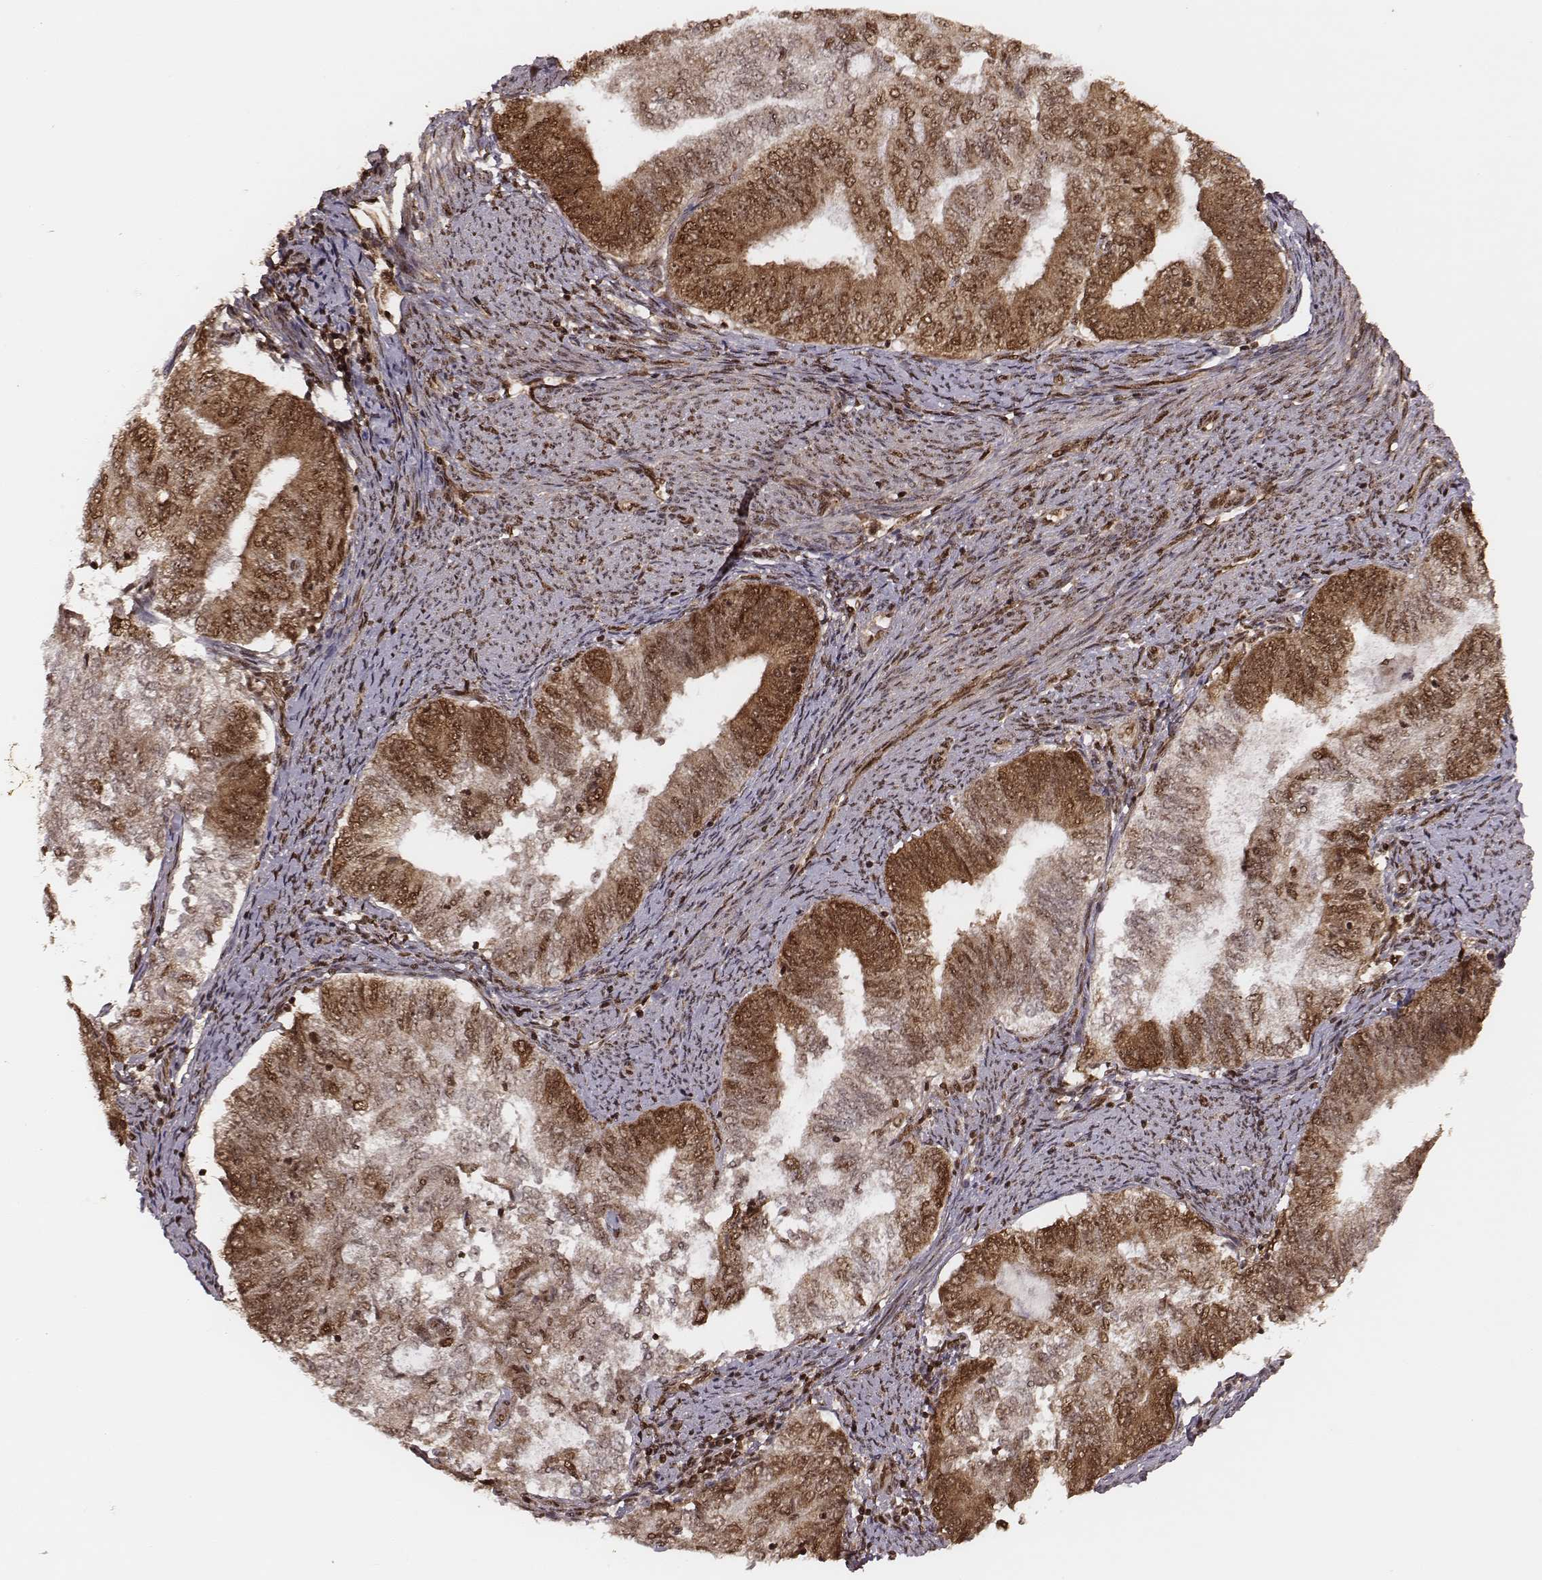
{"staining": {"intensity": "moderate", "quantity": ">75%", "location": "cytoplasmic/membranous,nuclear"}, "tissue": "endometrial cancer", "cell_type": "Tumor cells", "image_type": "cancer", "snomed": [{"axis": "morphology", "description": "Adenocarcinoma, NOS"}, {"axis": "topography", "description": "Endometrium"}], "caption": "Tumor cells display medium levels of moderate cytoplasmic/membranous and nuclear expression in about >75% of cells in endometrial cancer.", "gene": "NFX1", "patient": {"sex": "female", "age": 65}}